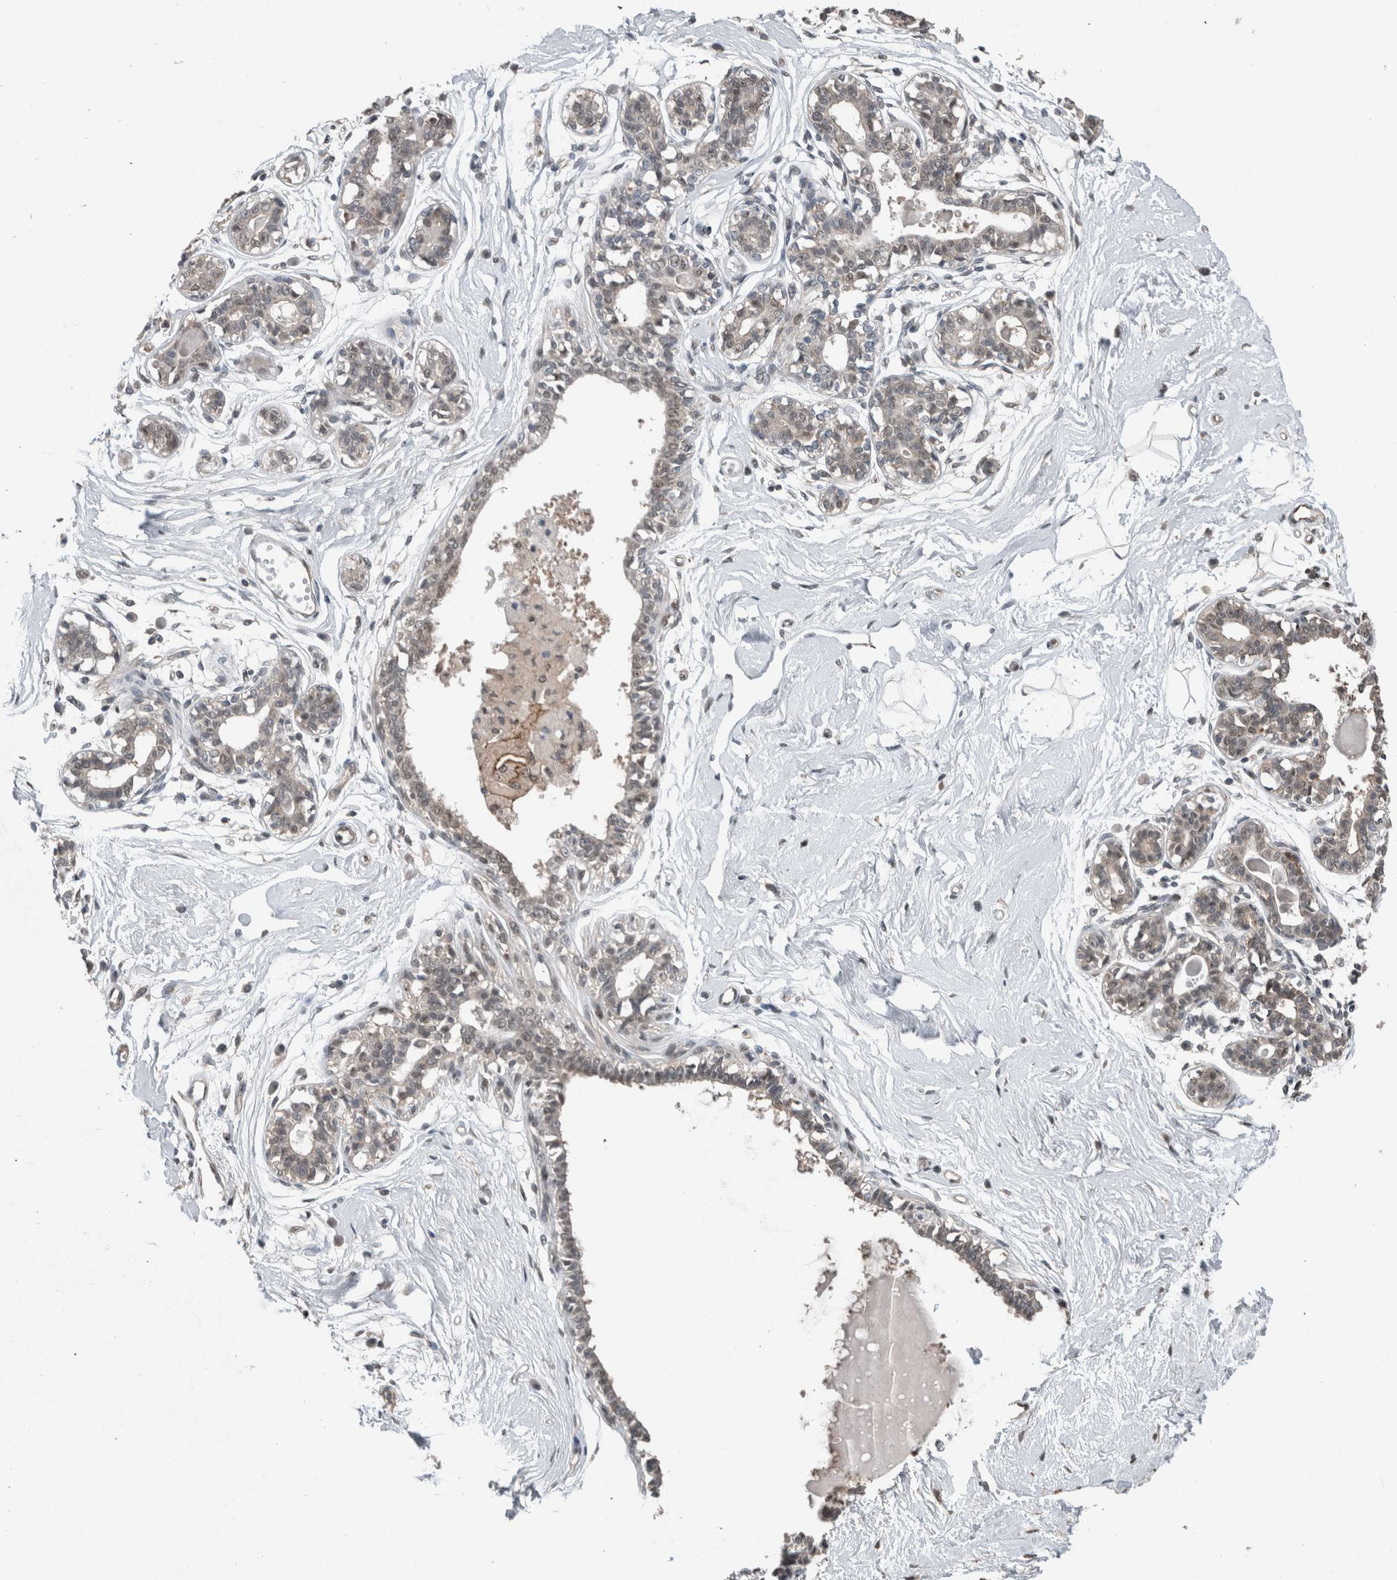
{"staining": {"intensity": "moderate", "quantity": "25%-75%", "location": "nuclear"}, "tissue": "breast", "cell_type": "Adipocytes", "image_type": "normal", "snomed": [{"axis": "morphology", "description": "Normal tissue, NOS"}, {"axis": "topography", "description": "Breast"}], "caption": "Protein staining shows moderate nuclear expression in approximately 25%-75% of adipocytes in unremarkable breast. The protein is shown in brown color, while the nuclei are stained blue.", "gene": "MYO1E", "patient": {"sex": "female", "age": 45}}